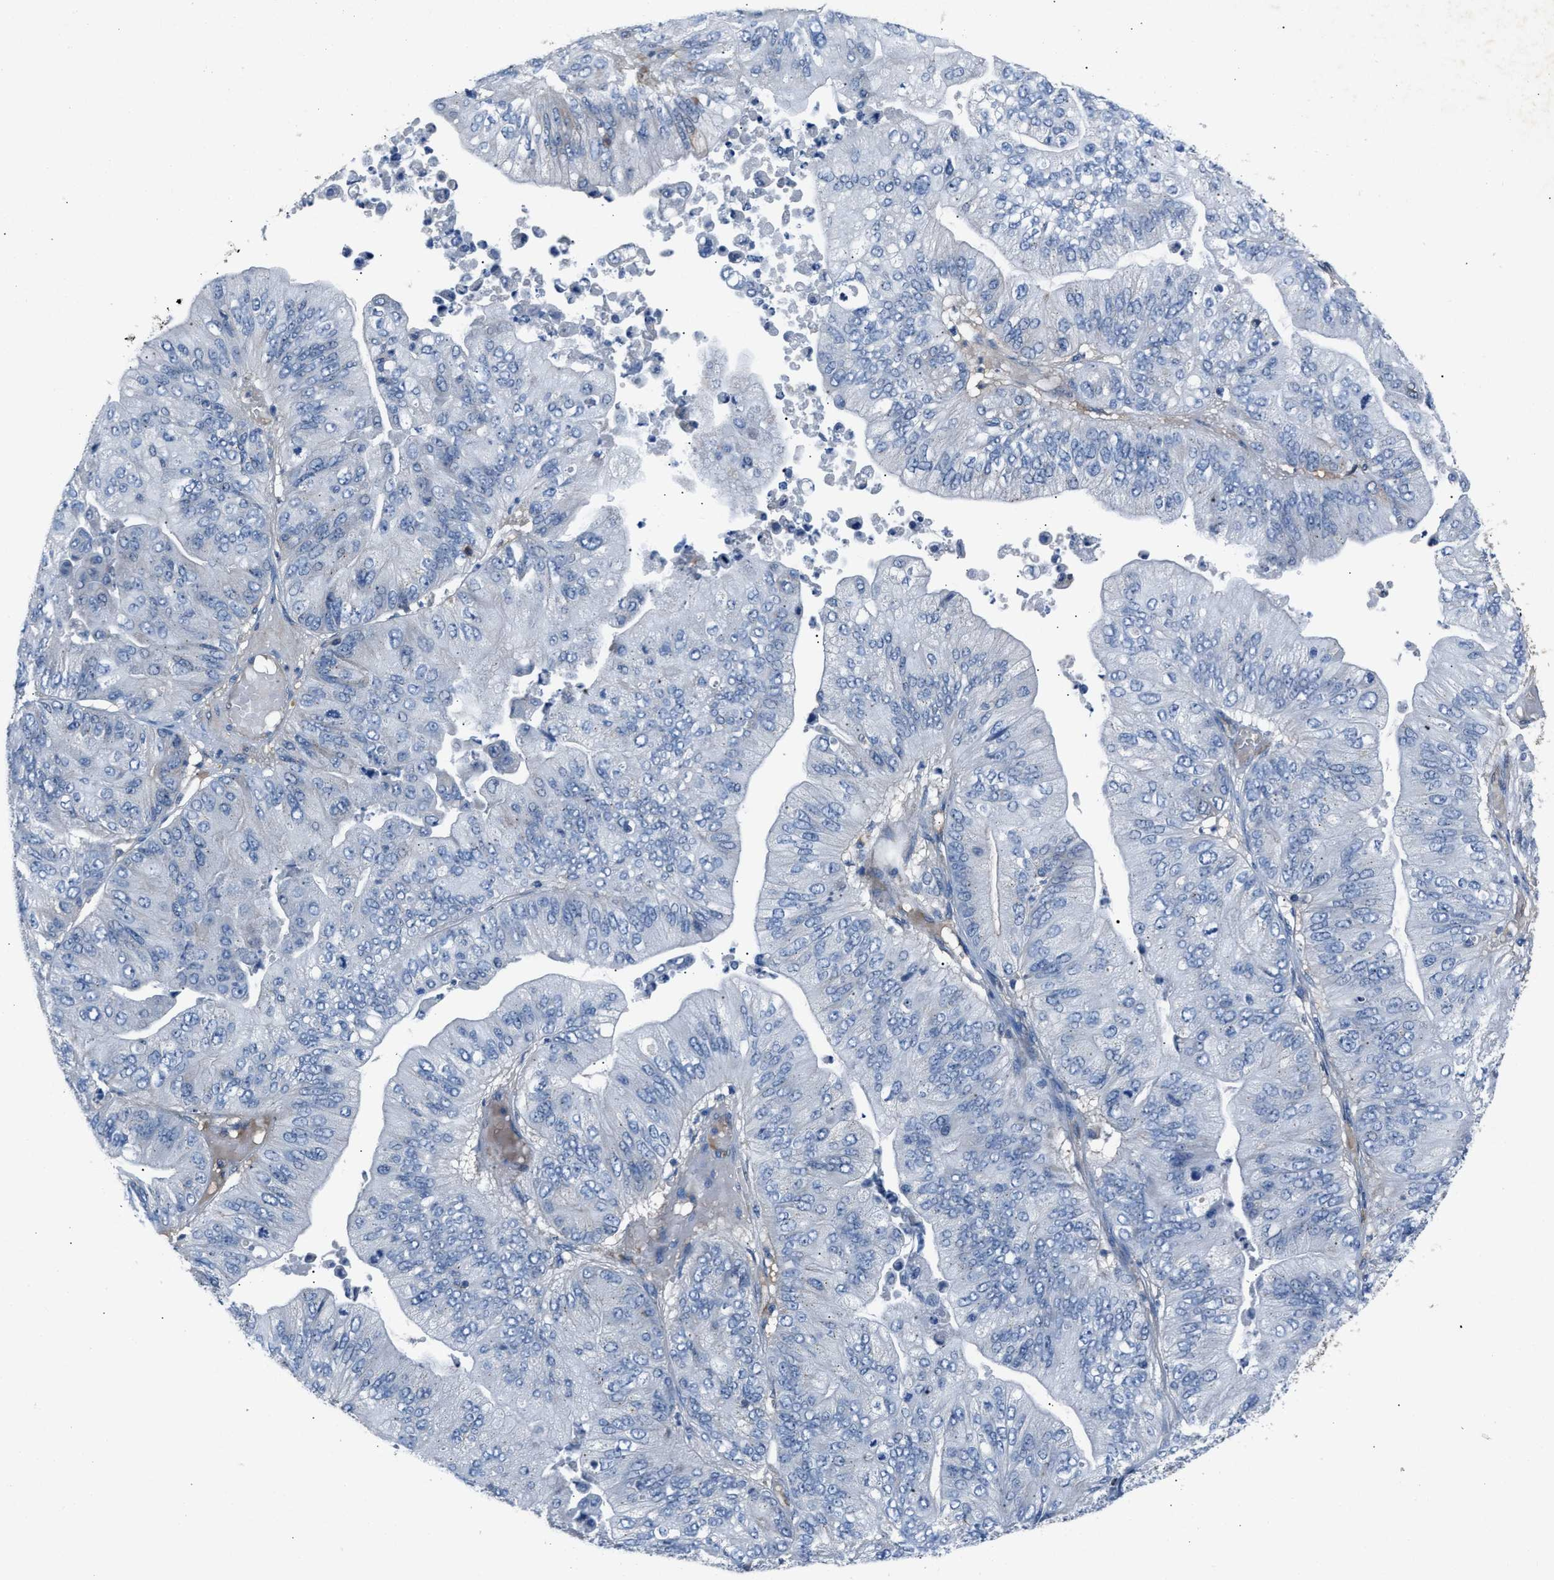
{"staining": {"intensity": "negative", "quantity": "none", "location": "none"}, "tissue": "ovarian cancer", "cell_type": "Tumor cells", "image_type": "cancer", "snomed": [{"axis": "morphology", "description": "Cystadenocarcinoma, mucinous, NOS"}, {"axis": "topography", "description": "Ovary"}], "caption": "IHC micrograph of neoplastic tissue: human ovarian cancer (mucinous cystadenocarcinoma) stained with DAB (3,3'-diaminobenzidine) demonstrates no significant protein expression in tumor cells.", "gene": "DNAAF5", "patient": {"sex": "female", "age": 61}}